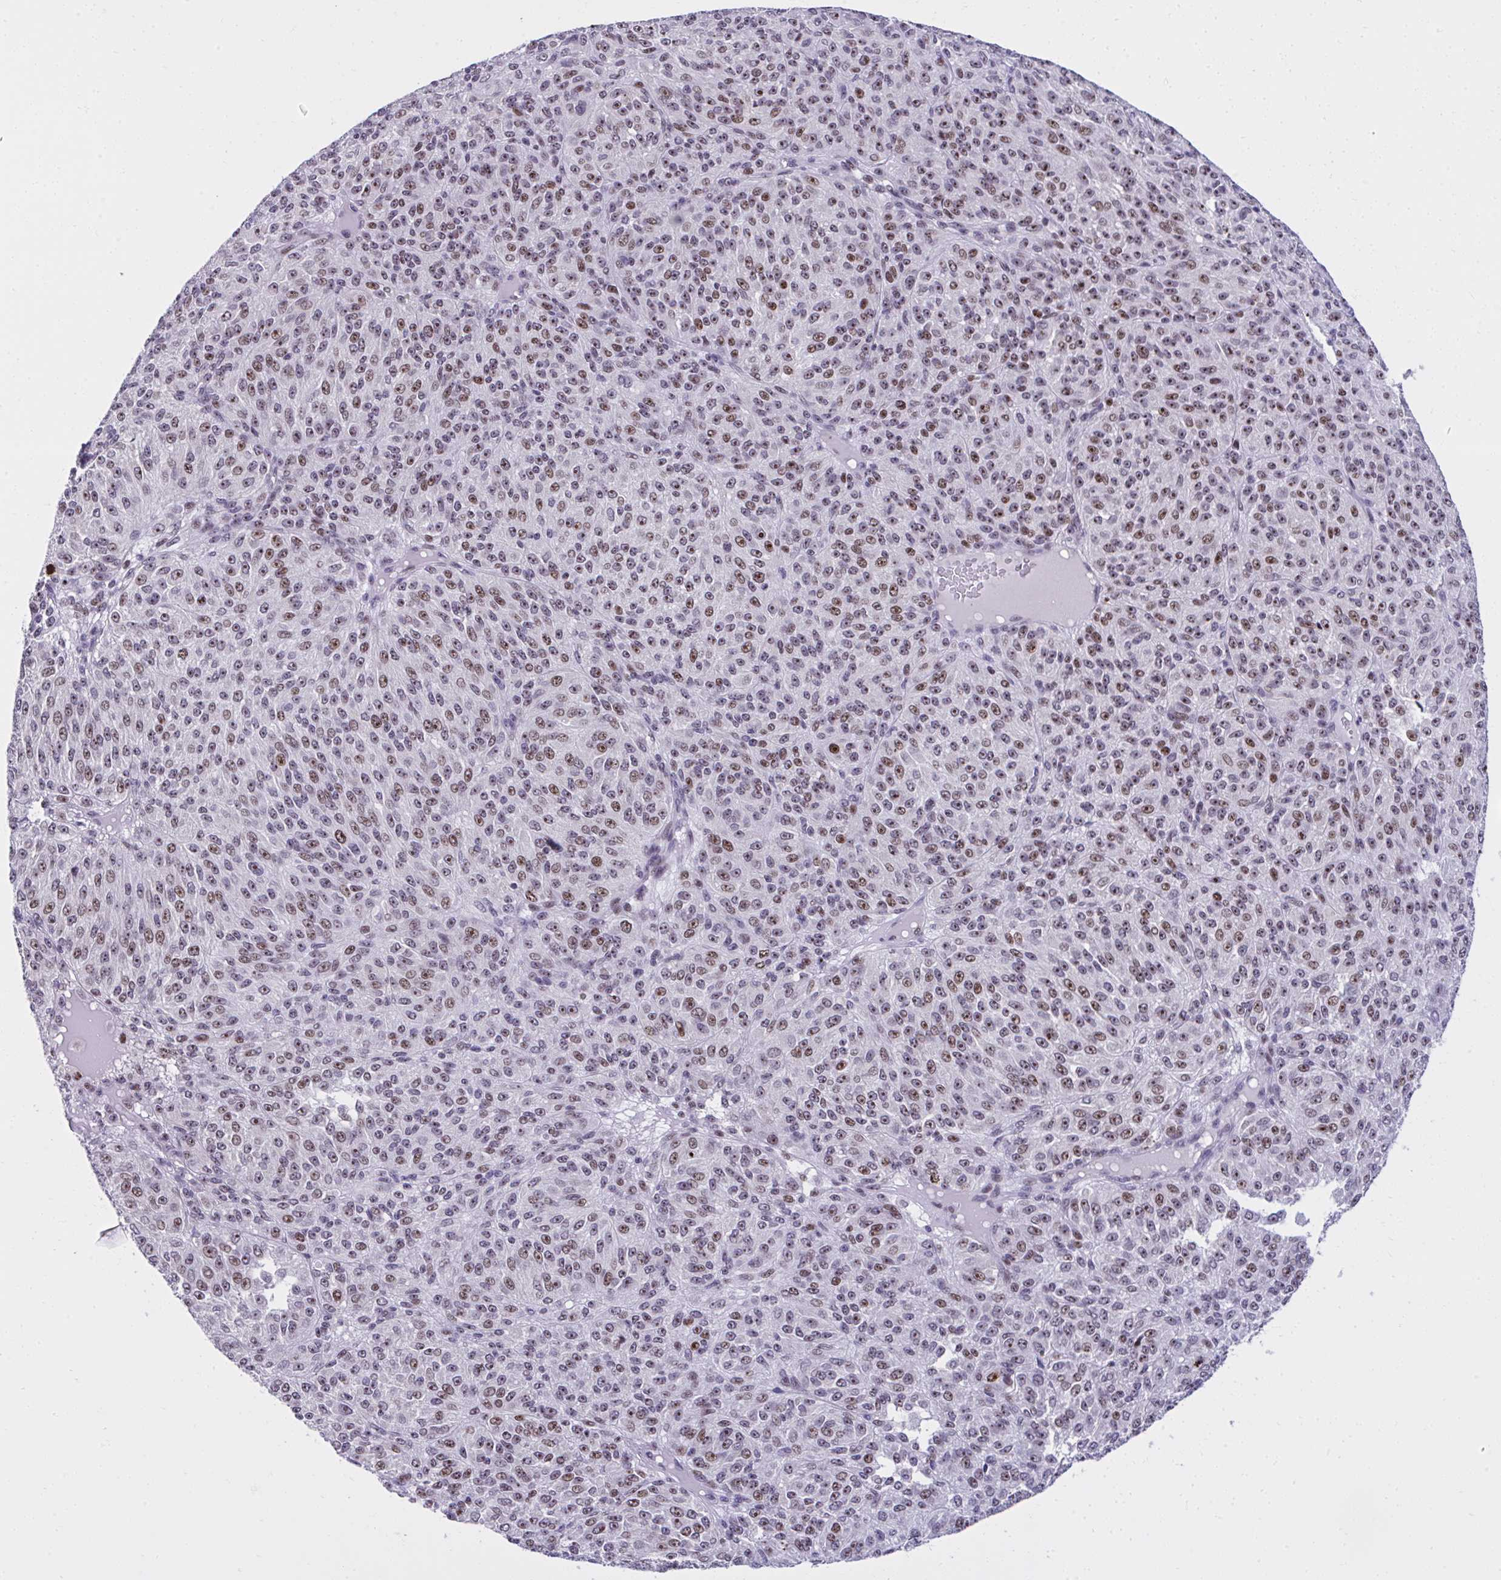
{"staining": {"intensity": "moderate", "quantity": ">75%", "location": "nuclear"}, "tissue": "melanoma", "cell_type": "Tumor cells", "image_type": "cancer", "snomed": [{"axis": "morphology", "description": "Malignant melanoma, Metastatic site"}, {"axis": "topography", "description": "Brain"}], "caption": "Approximately >75% of tumor cells in human melanoma exhibit moderate nuclear protein staining as visualized by brown immunohistochemical staining.", "gene": "CEP72", "patient": {"sex": "female", "age": 56}}